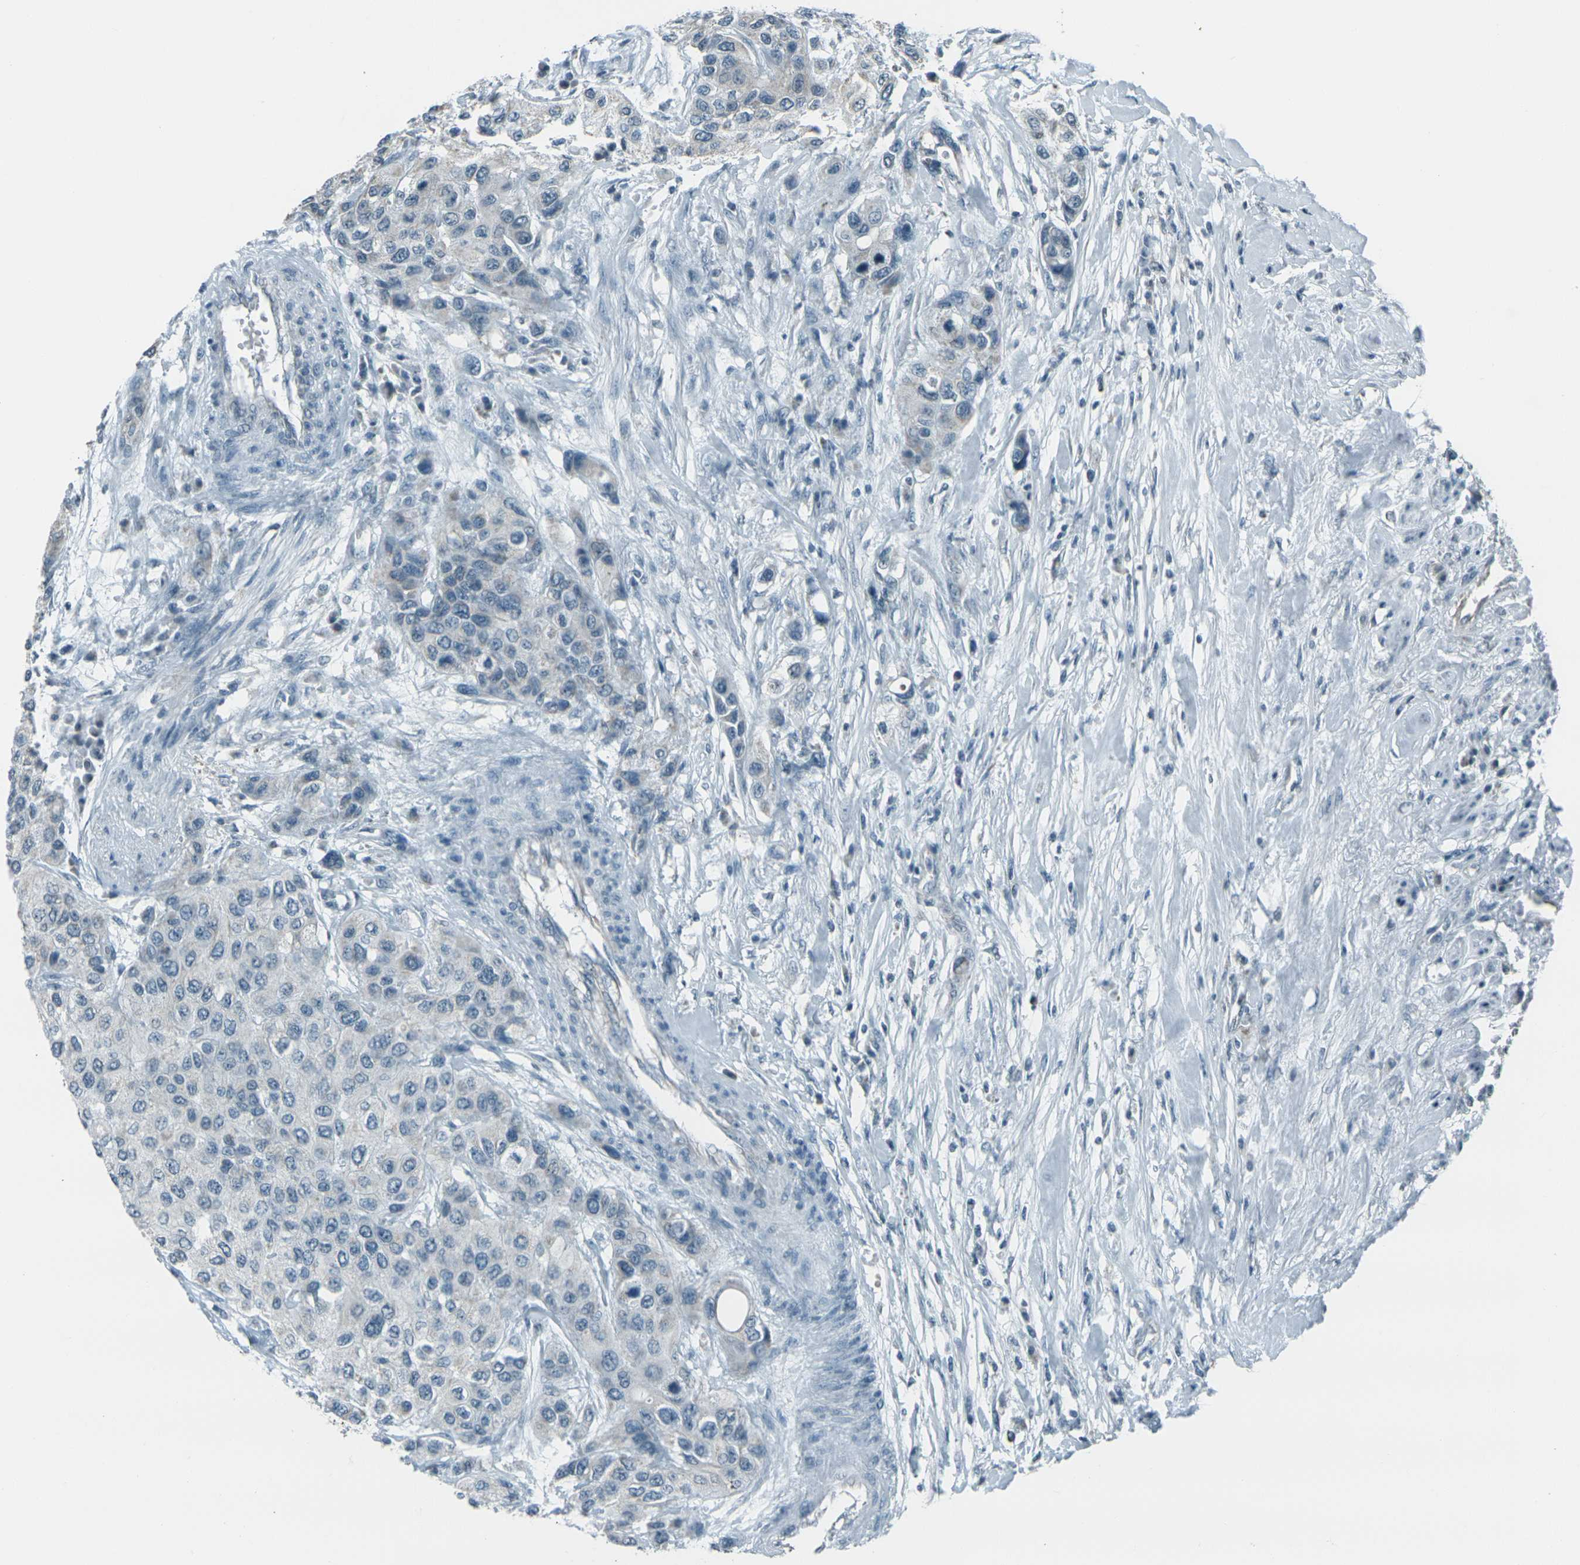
{"staining": {"intensity": "negative", "quantity": "none", "location": "none"}, "tissue": "urothelial cancer", "cell_type": "Tumor cells", "image_type": "cancer", "snomed": [{"axis": "morphology", "description": "Urothelial carcinoma, High grade"}, {"axis": "topography", "description": "Urinary bladder"}], "caption": "IHC histopathology image of neoplastic tissue: human urothelial carcinoma (high-grade) stained with DAB (3,3'-diaminobenzidine) exhibits no significant protein positivity in tumor cells.", "gene": "H2BC1", "patient": {"sex": "female", "age": 56}}